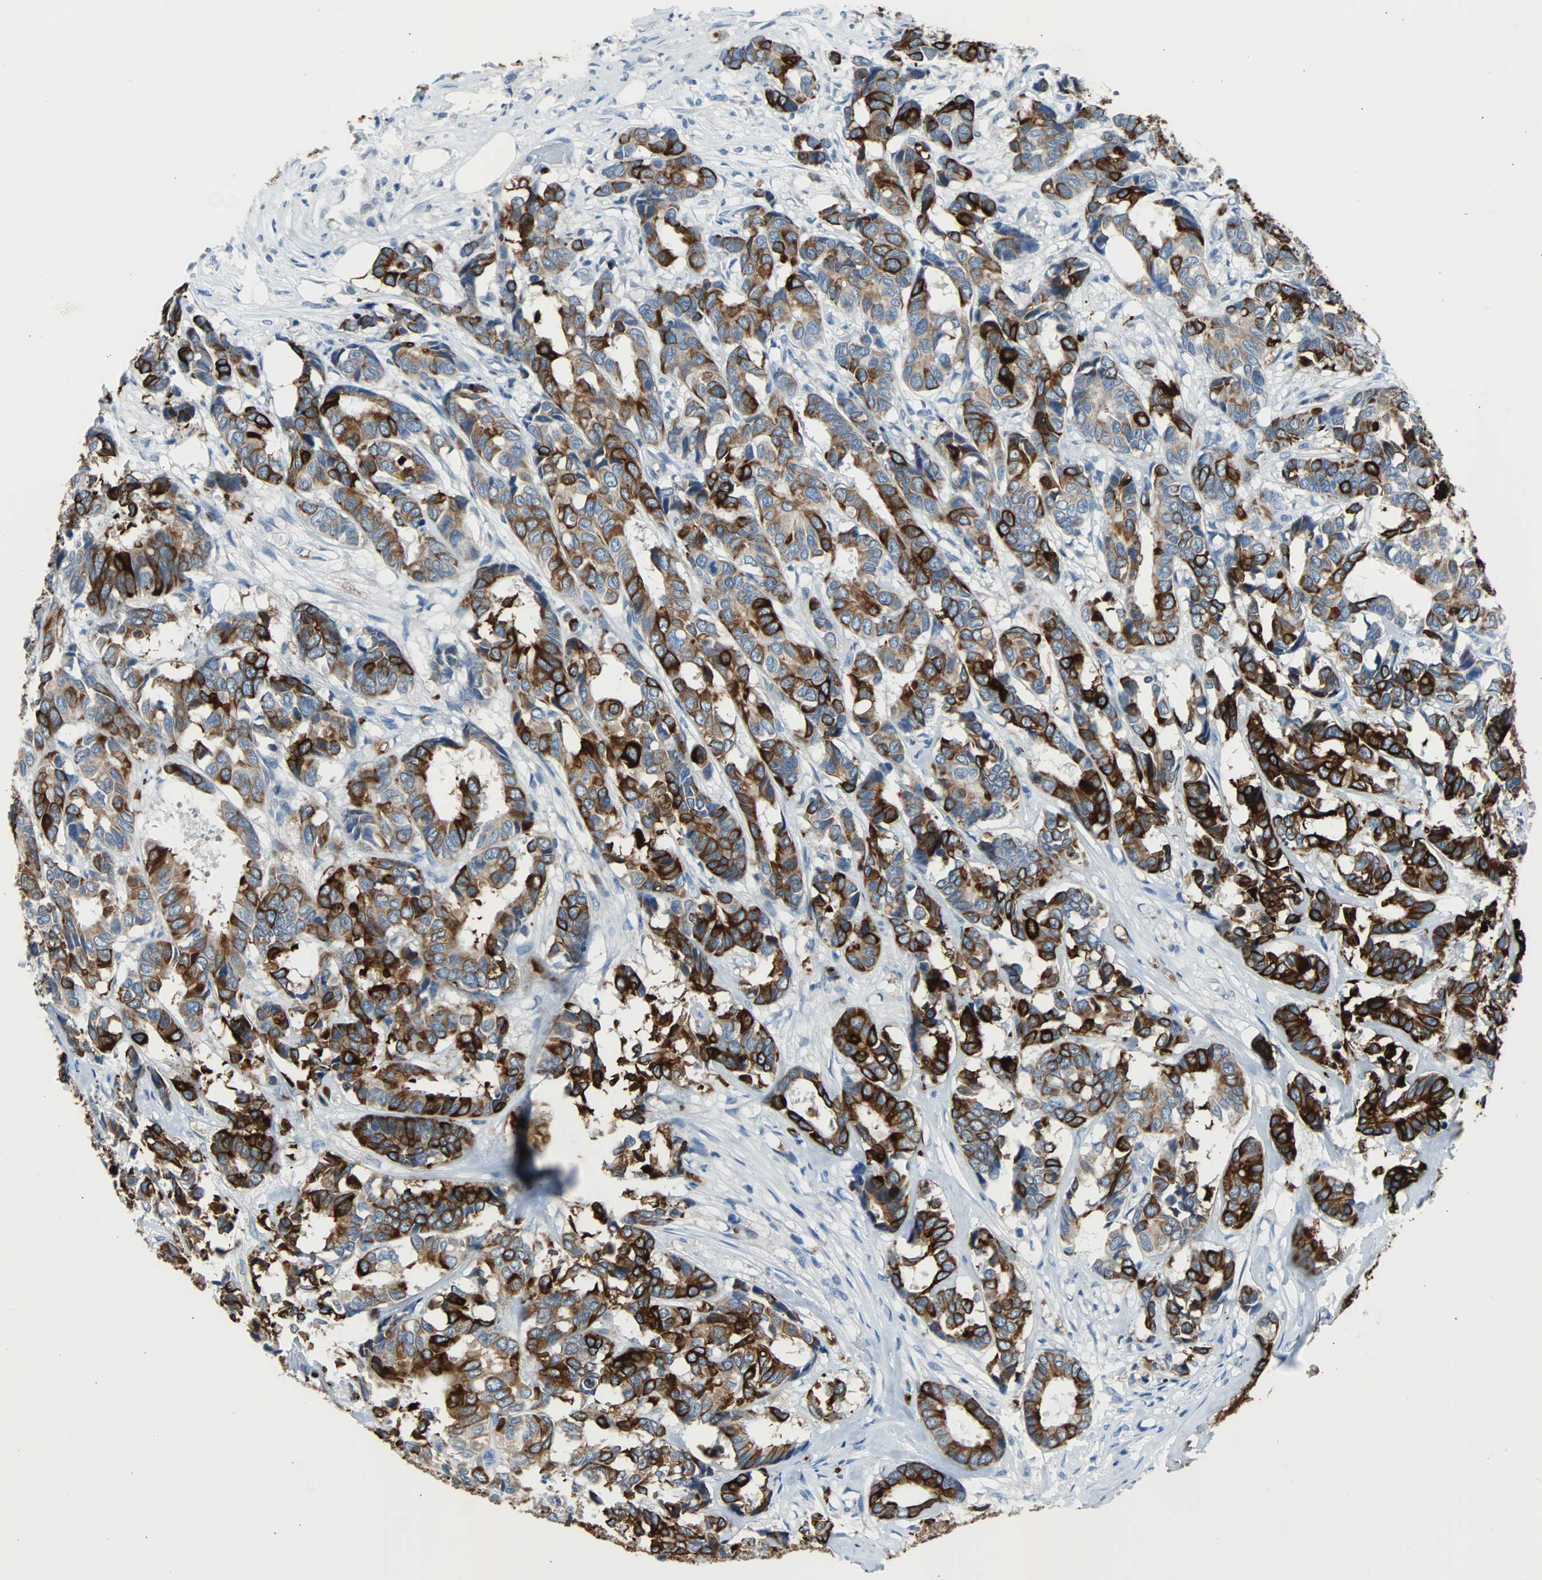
{"staining": {"intensity": "strong", "quantity": ">75%", "location": "cytoplasmic/membranous"}, "tissue": "breast cancer", "cell_type": "Tumor cells", "image_type": "cancer", "snomed": [{"axis": "morphology", "description": "Duct carcinoma"}, {"axis": "topography", "description": "Breast"}], "caption": "A photomicrograph of human intraductal carcinoma (breast) stained for a protein shows strong cytoplasmic/membranous brown staining in tumor cells.", "gene": "KRT7", "patient": {"sex": "female", "age": 87}}